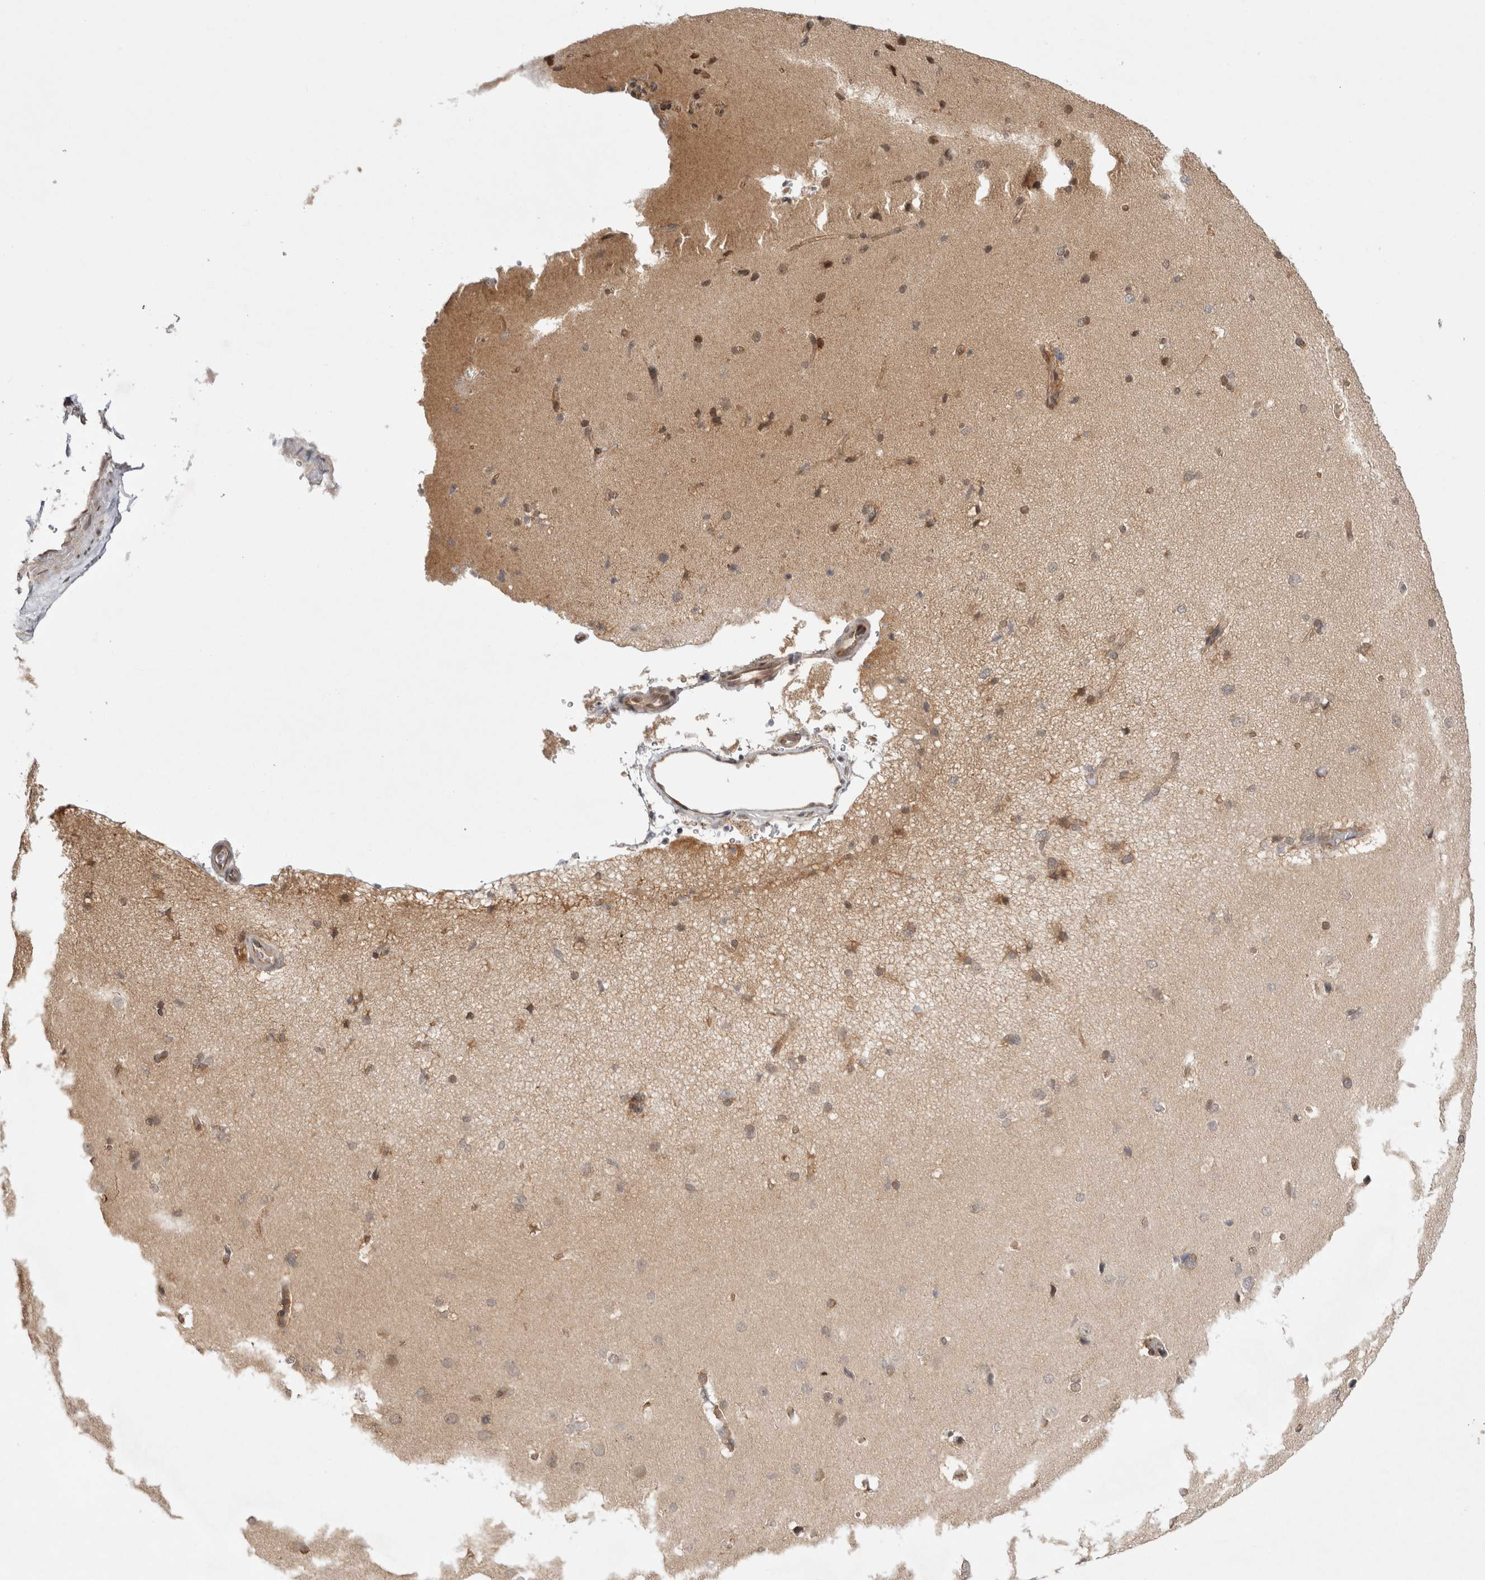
{"staining": {"intensity": "weak", "quantity": ">75%", "location": "cytoplasmic/membranous"}, "tissue": "cerebral cortex", "cell_type": "Endothelial cells", "image_type": "normal", "snomed": [{"axis": "morphology", "description": "Normal tissue, NOS"}, {"axis": "topography", "description": "Cerebral cortex"}], "caption": "DAB (3,3'-diaminobenzidine) immunohistochemical staining of normal cerebral cortex shows weak cytoplasmic/membranous protein staining in approximately >75% of endothelial cells. (DAB (3,3'-diaminobenzidine) IHC with brightfield microscopy, high magnification).", "gene": "ZNF318", "patient": {"sex": "male", "age": 62}}